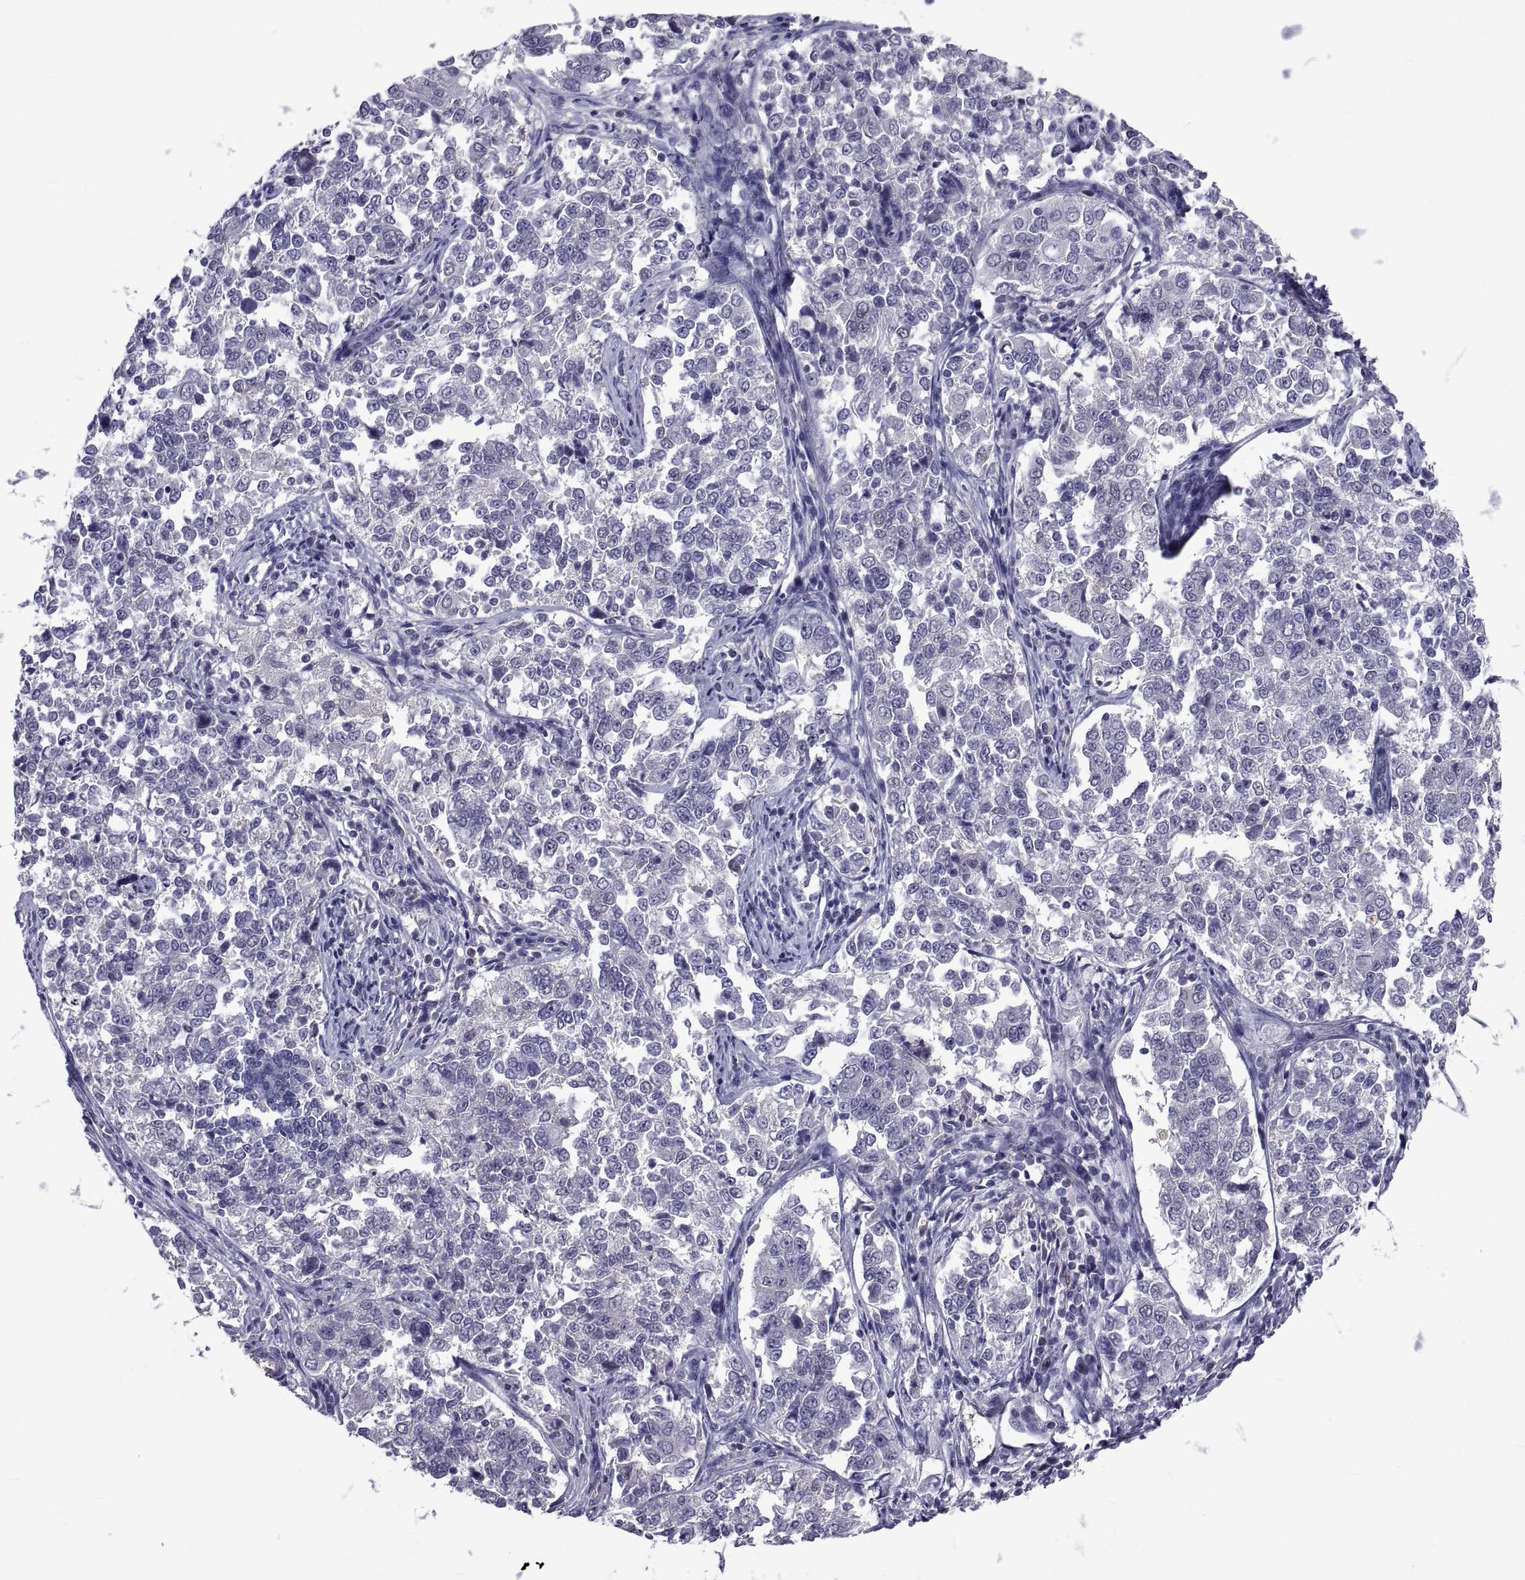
{"staining": {"intensity": "negative", "quantity": "none", "location": "none"}, "tissue": "endometrial cancer", "cell_type": "Tumor cells", "image_type": "cancer", "snomed": [{"axis": "morphology", "description": "Adenocarcinoma, NOS"}, {"axis": "topography", "description": "Endometrium"}], "caption": "The micrograph exhibits no significant staining in tumor cells of endometrial cancer.", "gene": "LCN9", "patient": {"sex": "female", "age": 43}}